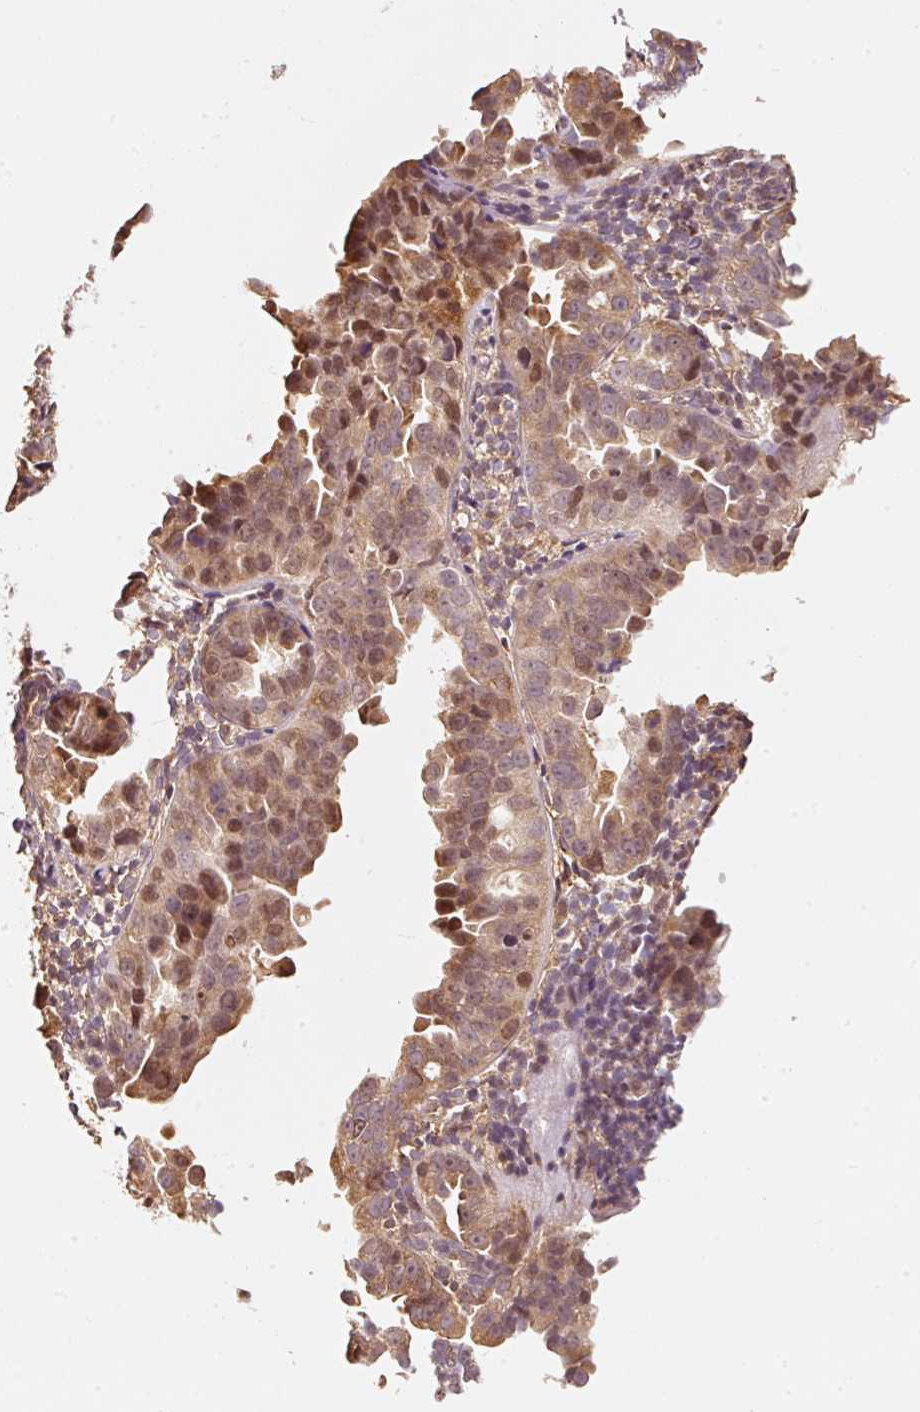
{"staining": {"intensity": "moderate", "quantity": ">75%", "location": "cytoplasmic/membranous,nuclear"}, "tissue": "endometrial cancer", "cell_type": "Tumor cells", "image_type": "cancer", "snomed": [{"axis": "morphology", "description": "Adenocarcinoma, NOS"}, {"axis": "topography", "description": "Endometrium"}], "caption": "An IHC photomicrograph of tumor tissue is shown. Protein staining in brown highlights moderate cytoplasmic/membranous and nuclear positivity in adenocarcinoma (endometrial) within tumor cells.", "gene": "RAB35", "patient": {"sex": "female", "age": 57}}